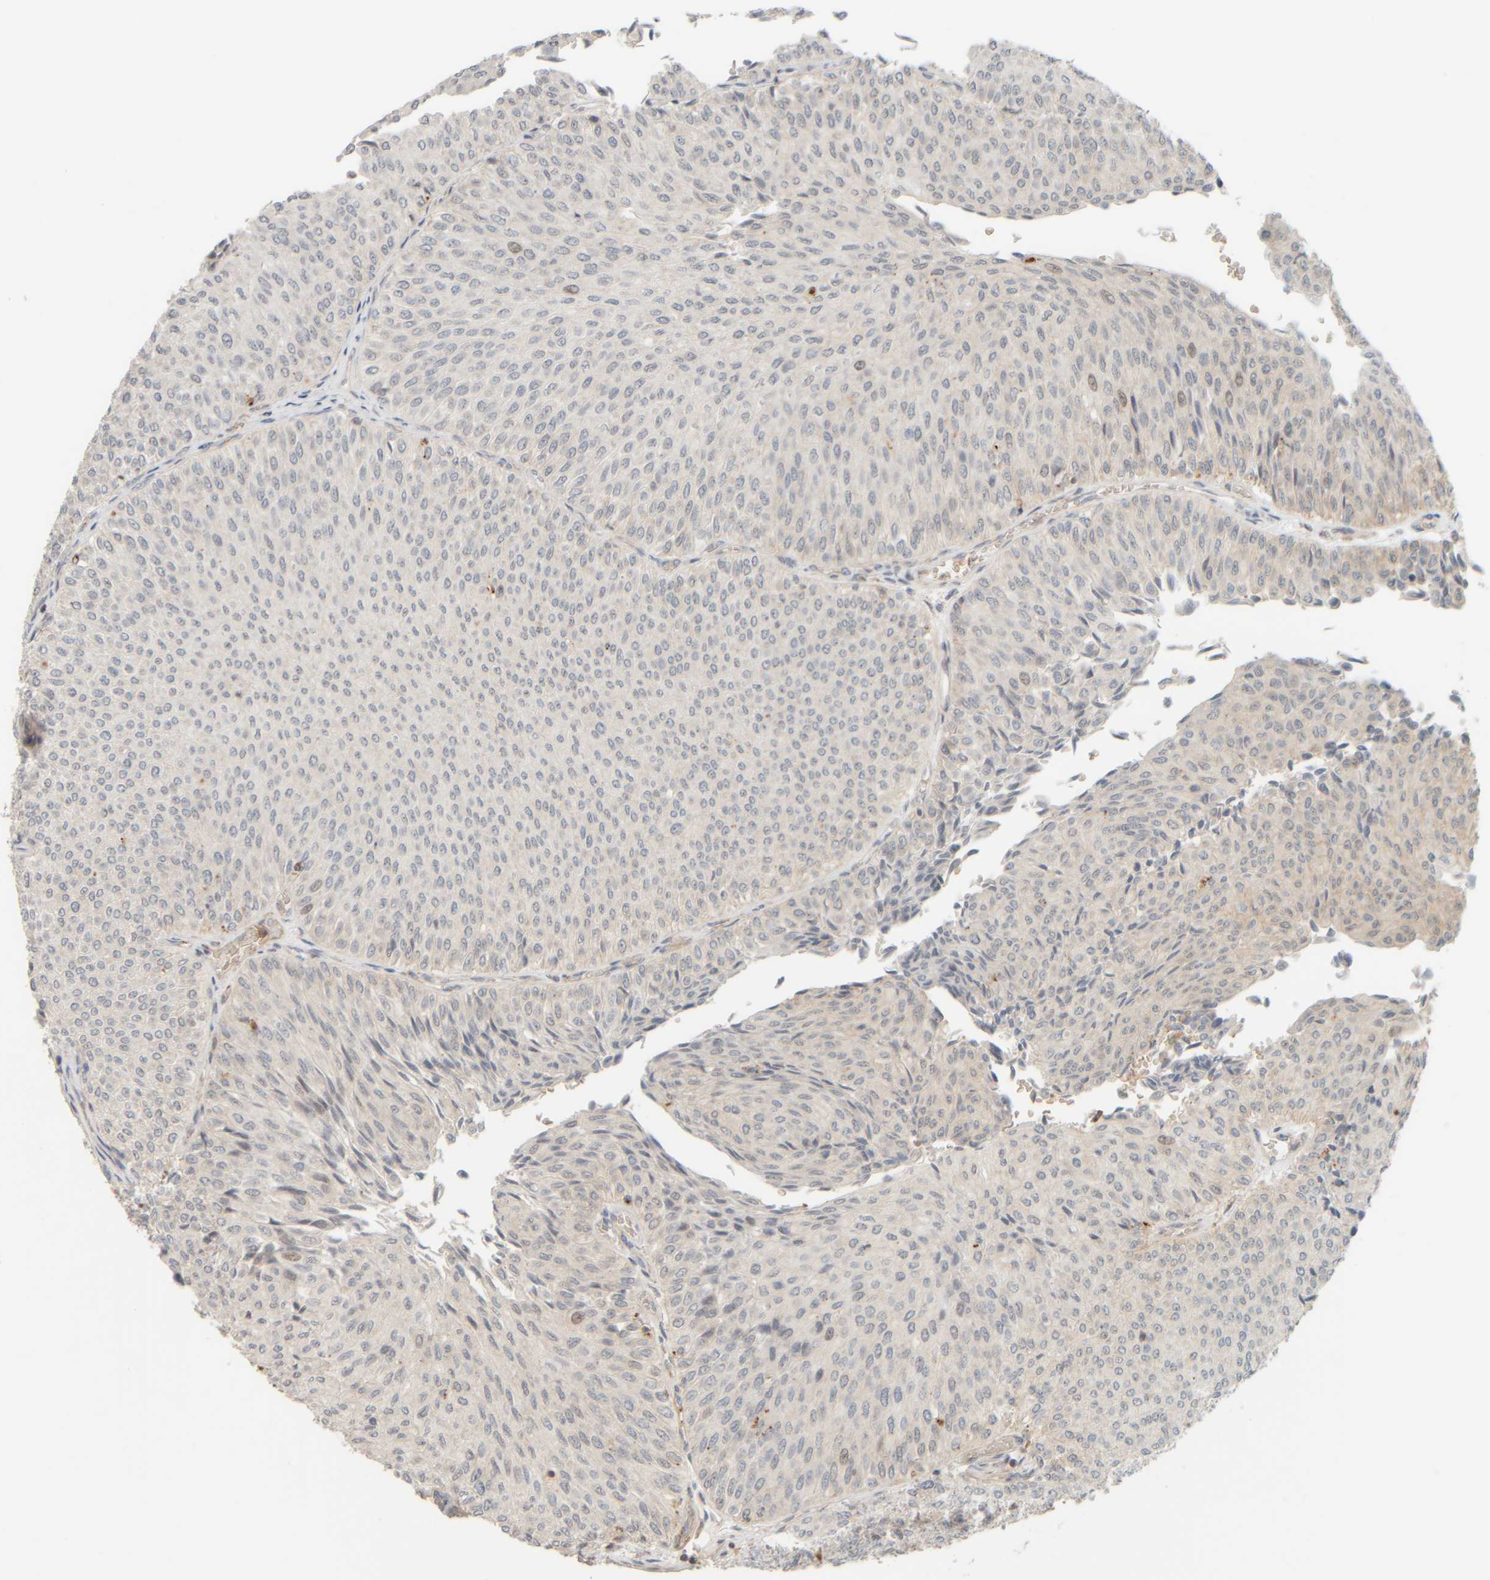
{"staining": {"intensity": "negative", "quantity": "none", "location": "none"}, "tissue": "urothelial cancer", "cell_type": "Tumor cells", "image_type": "cancer", "snomed": [{"axis": "morphology", "description": "Urothelial carcinoma, Low grade"}, {"axis": "topography", "description": "Urinary bladder"}], "caption": "The histopathology image displays no significant positivity in tumor cells of urothelial carcinoma (low-grade).", "gene": "PTGES3L-AARSD1", "patient": {"sex": "male", "age": 78}}